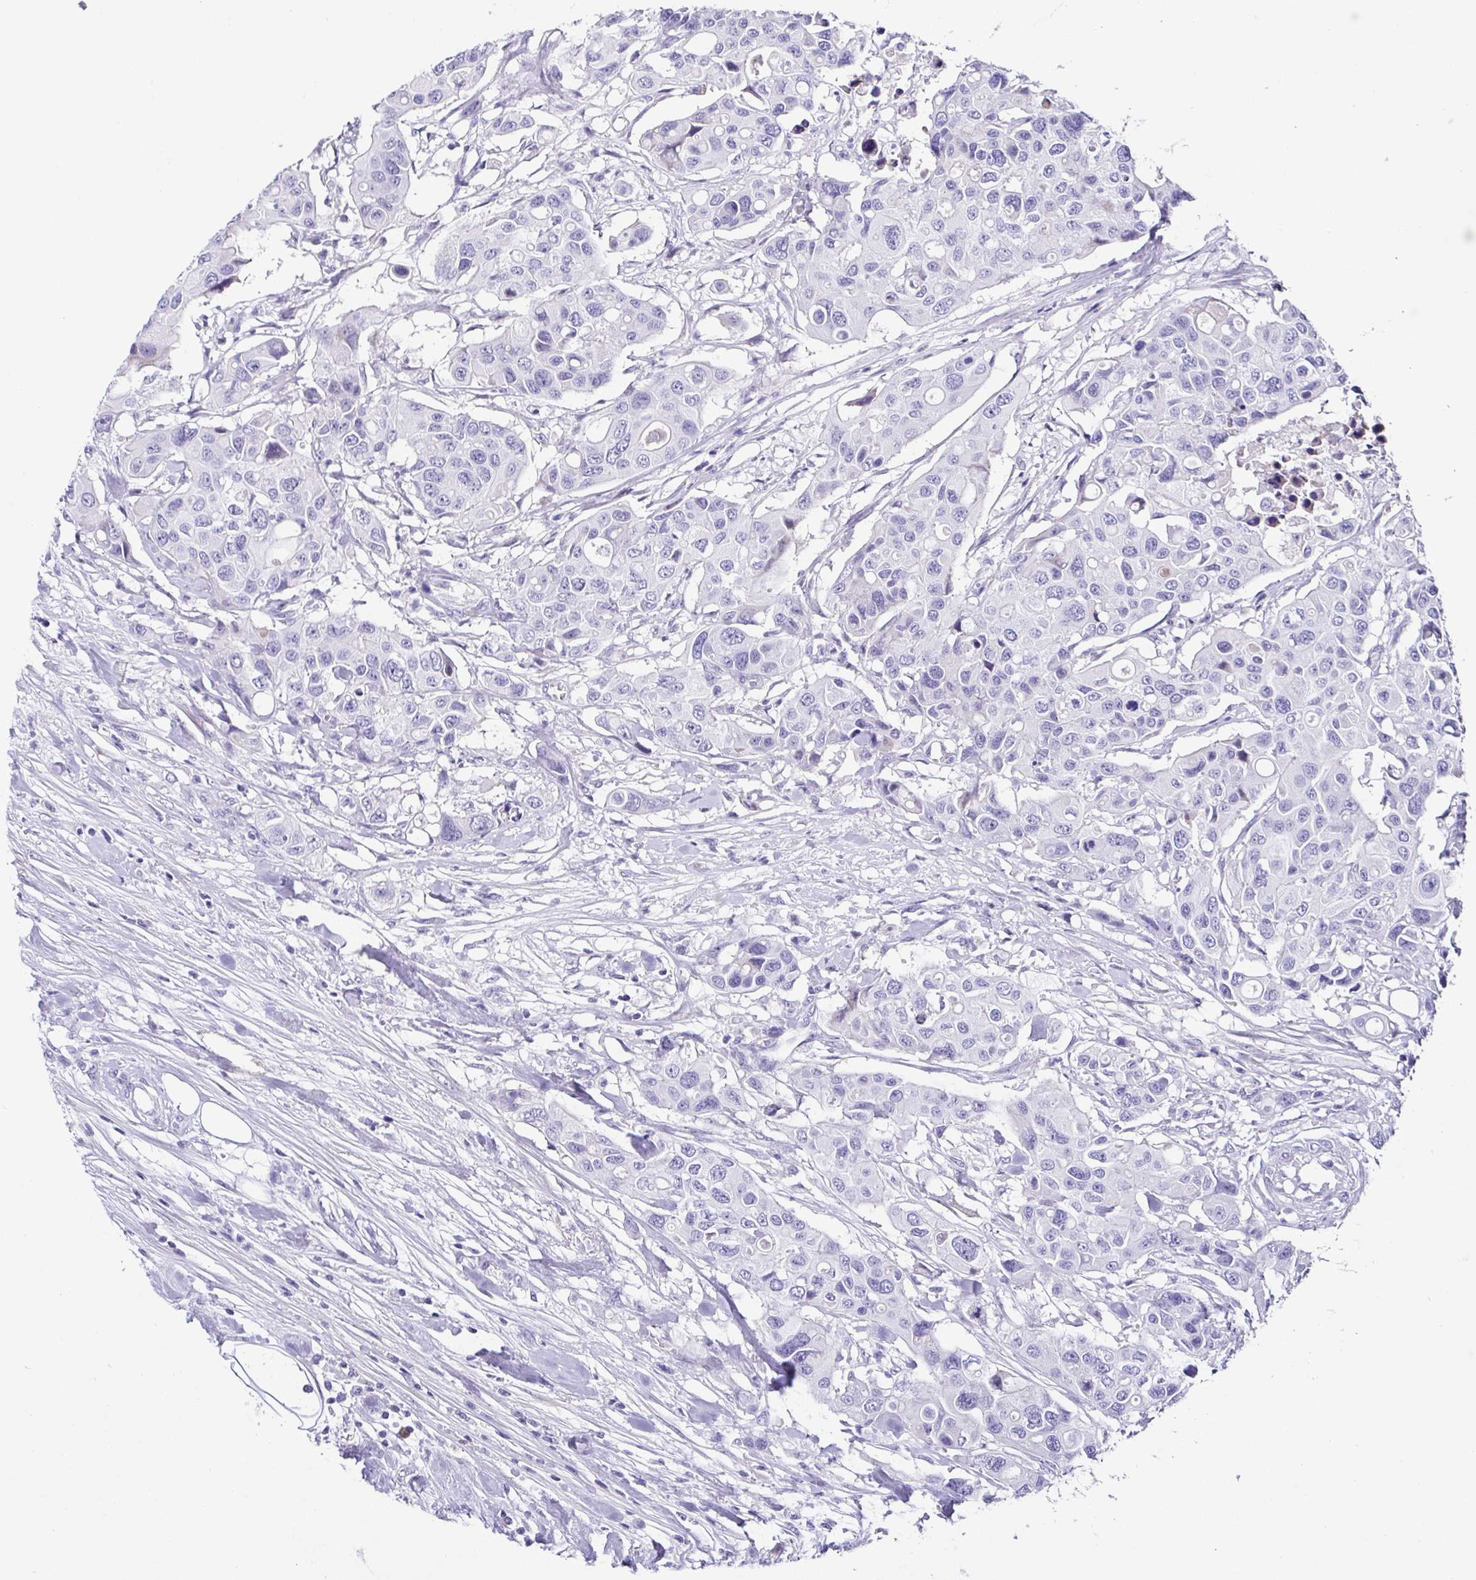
{"staining": {"intensity": "negative", "quantity": "none", "location": "none"}, "tissue": "colorectal cancer", "cell_type": "Tumor cells", "image_type": "cancer", "snomed": [{"axis": "morphology", "description": "Adenocarcinoma, NOS"}, {"axis": "topography", "description": "Colon"}], "caption": "There is no significant positivity in tumor cells of colorectal cancer (adenocarcinoma). Nuclei are stained in blue.", "gene": "TNNT2", "patient": {"sex": "male", "age": 77}}